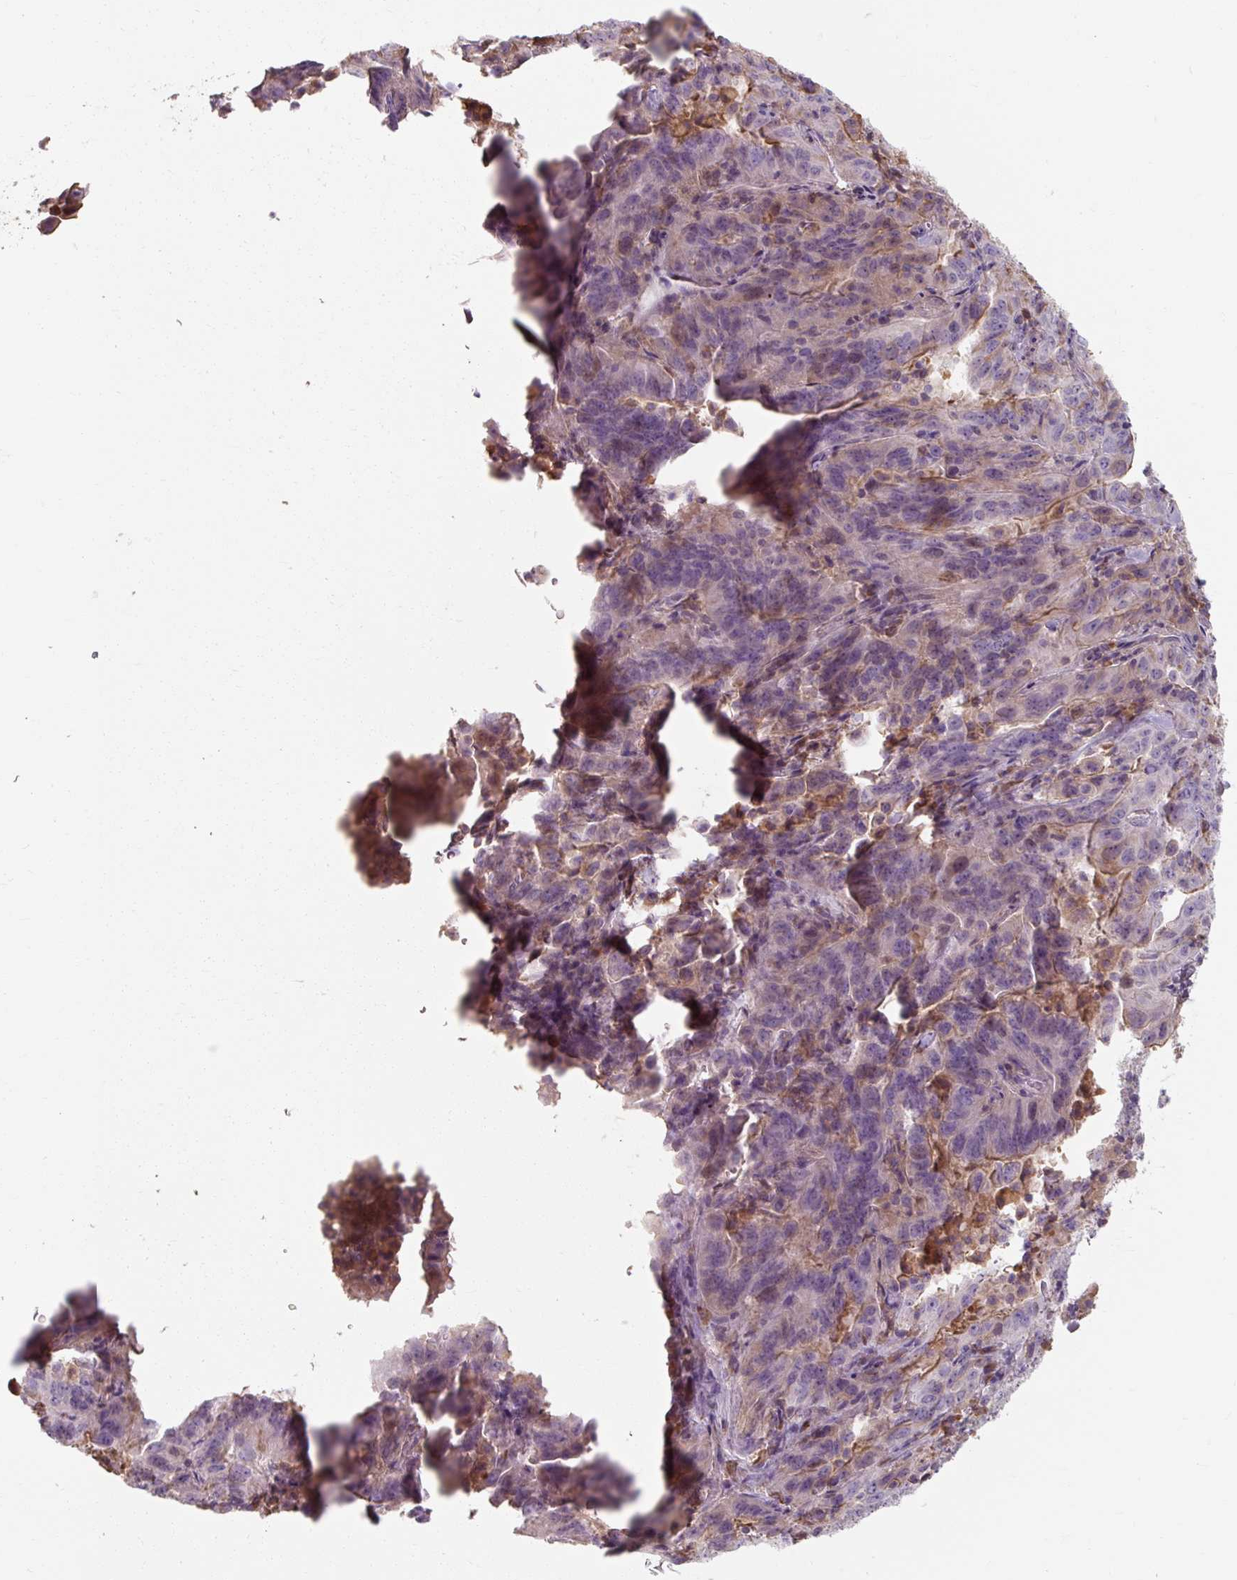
{"staining": {"intensity": "negative", "quantity": "none", "location": "none"}, "tissue": "pancreatic cancer", "cell_type": "Tumor cells", "image_type": "cancer", "snomed": [{"axis": "morphology", "description": "Adenocarcinoma, NOS"}, {"axis": "topography", "description": "Pancreas"}], "caption": "Immunohistochemistry of pancreatic adenocarcinoma shows no expression in tumor cells.", "gene": "TSEN54", "patient": {"sex": "male", "age": 63}}